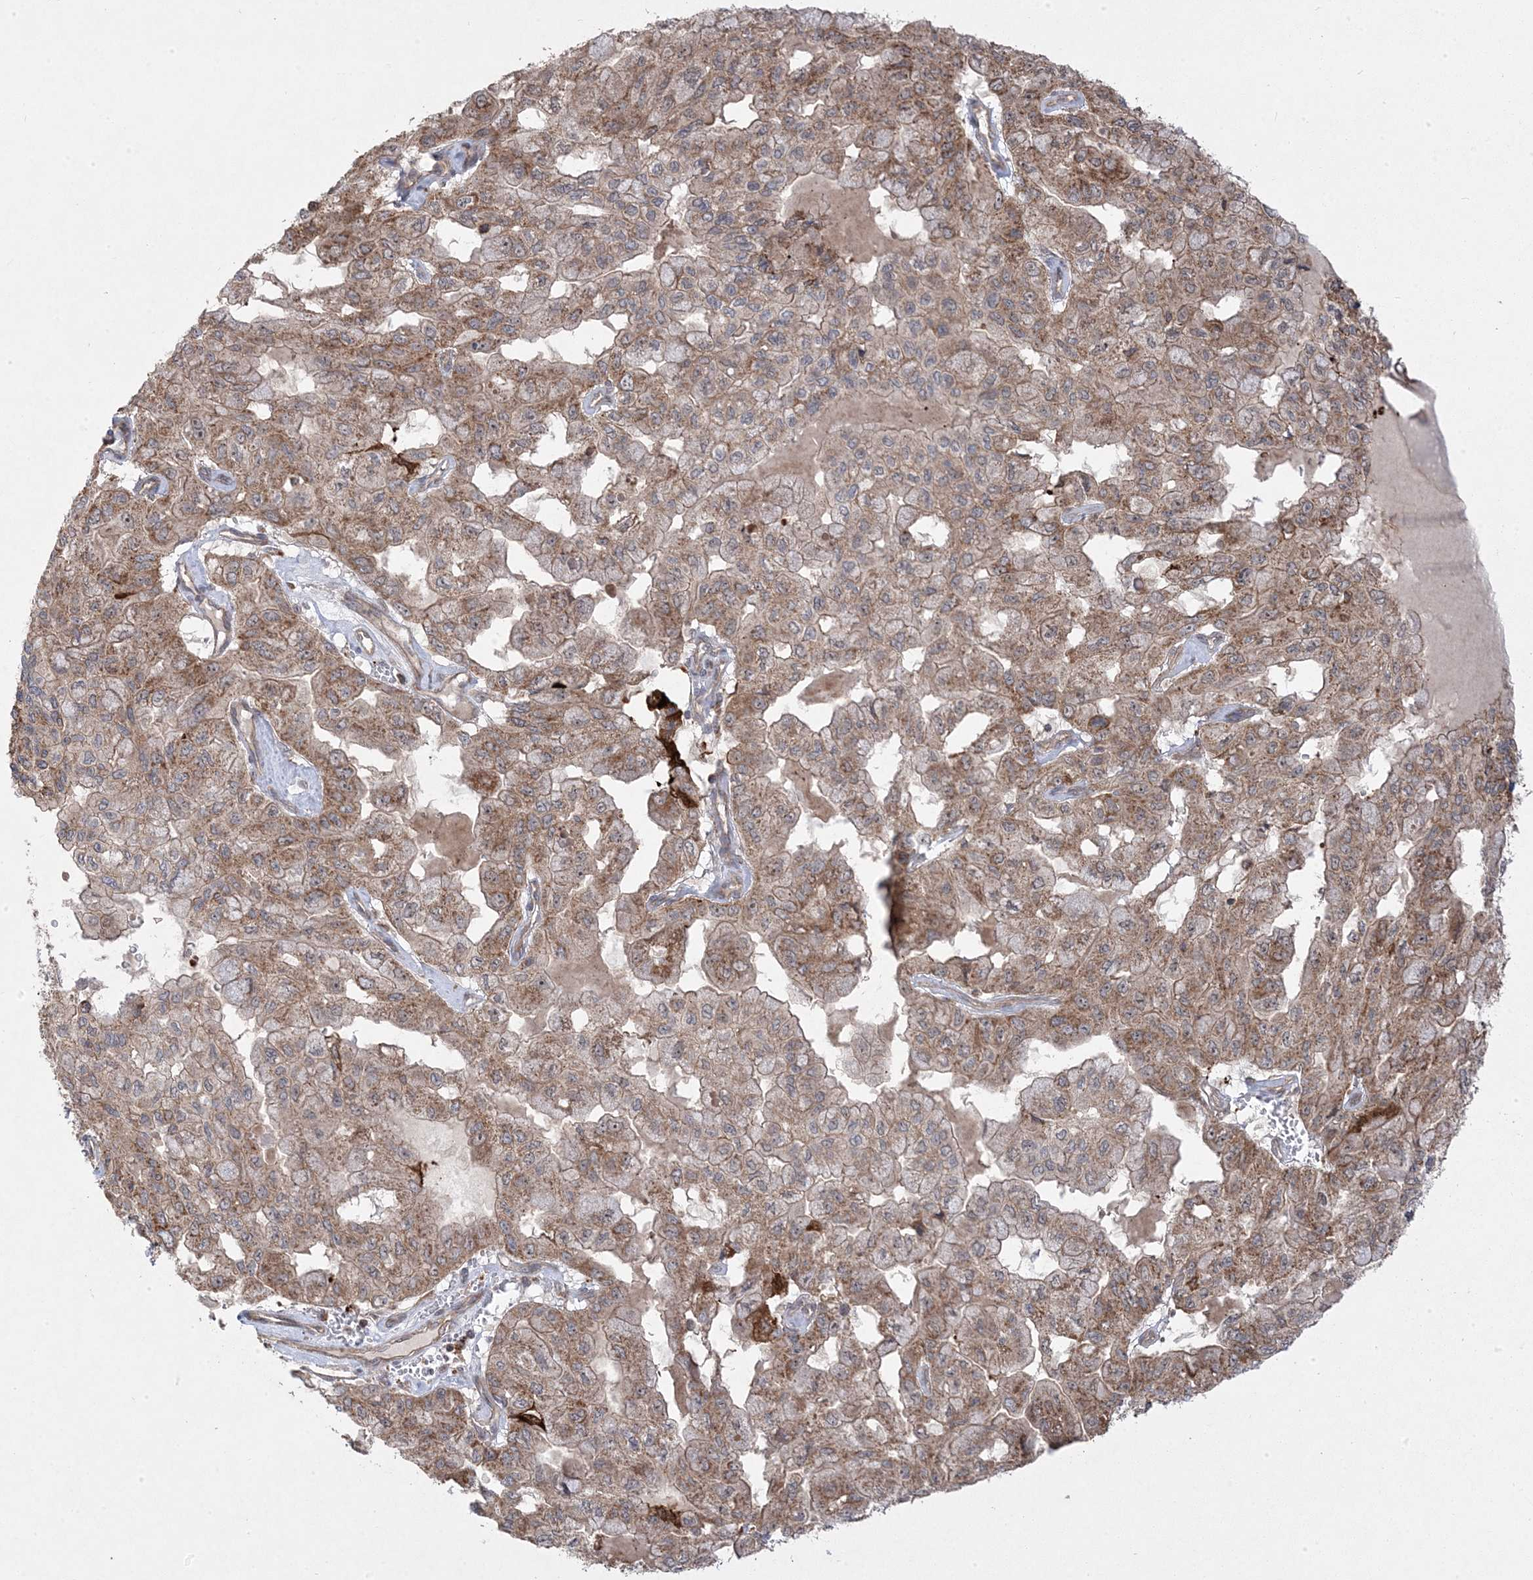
{"staining": {"intensity": "moderate", "quantity": ">75%", "location": "cytoplasmic/membranous"}, "tissue": "pancreatic cancer", "cell_type": "Tumor cells", "image_type": "cancer", "snomed": [{"axis": "morphology", "description": "Adenocarcinoma, NOS"}, {"axis": "topography", "description": "Pancreas"}], "caption": "Immunohistochemical staining of human pancreatic adenocarcinoma reveals medium levels of moderate cytoplasmic/membranous staining in approximately >75% of tumor cells.", "gene": "CLUAP1", "patient": {"sex": "male", "age": 51}}